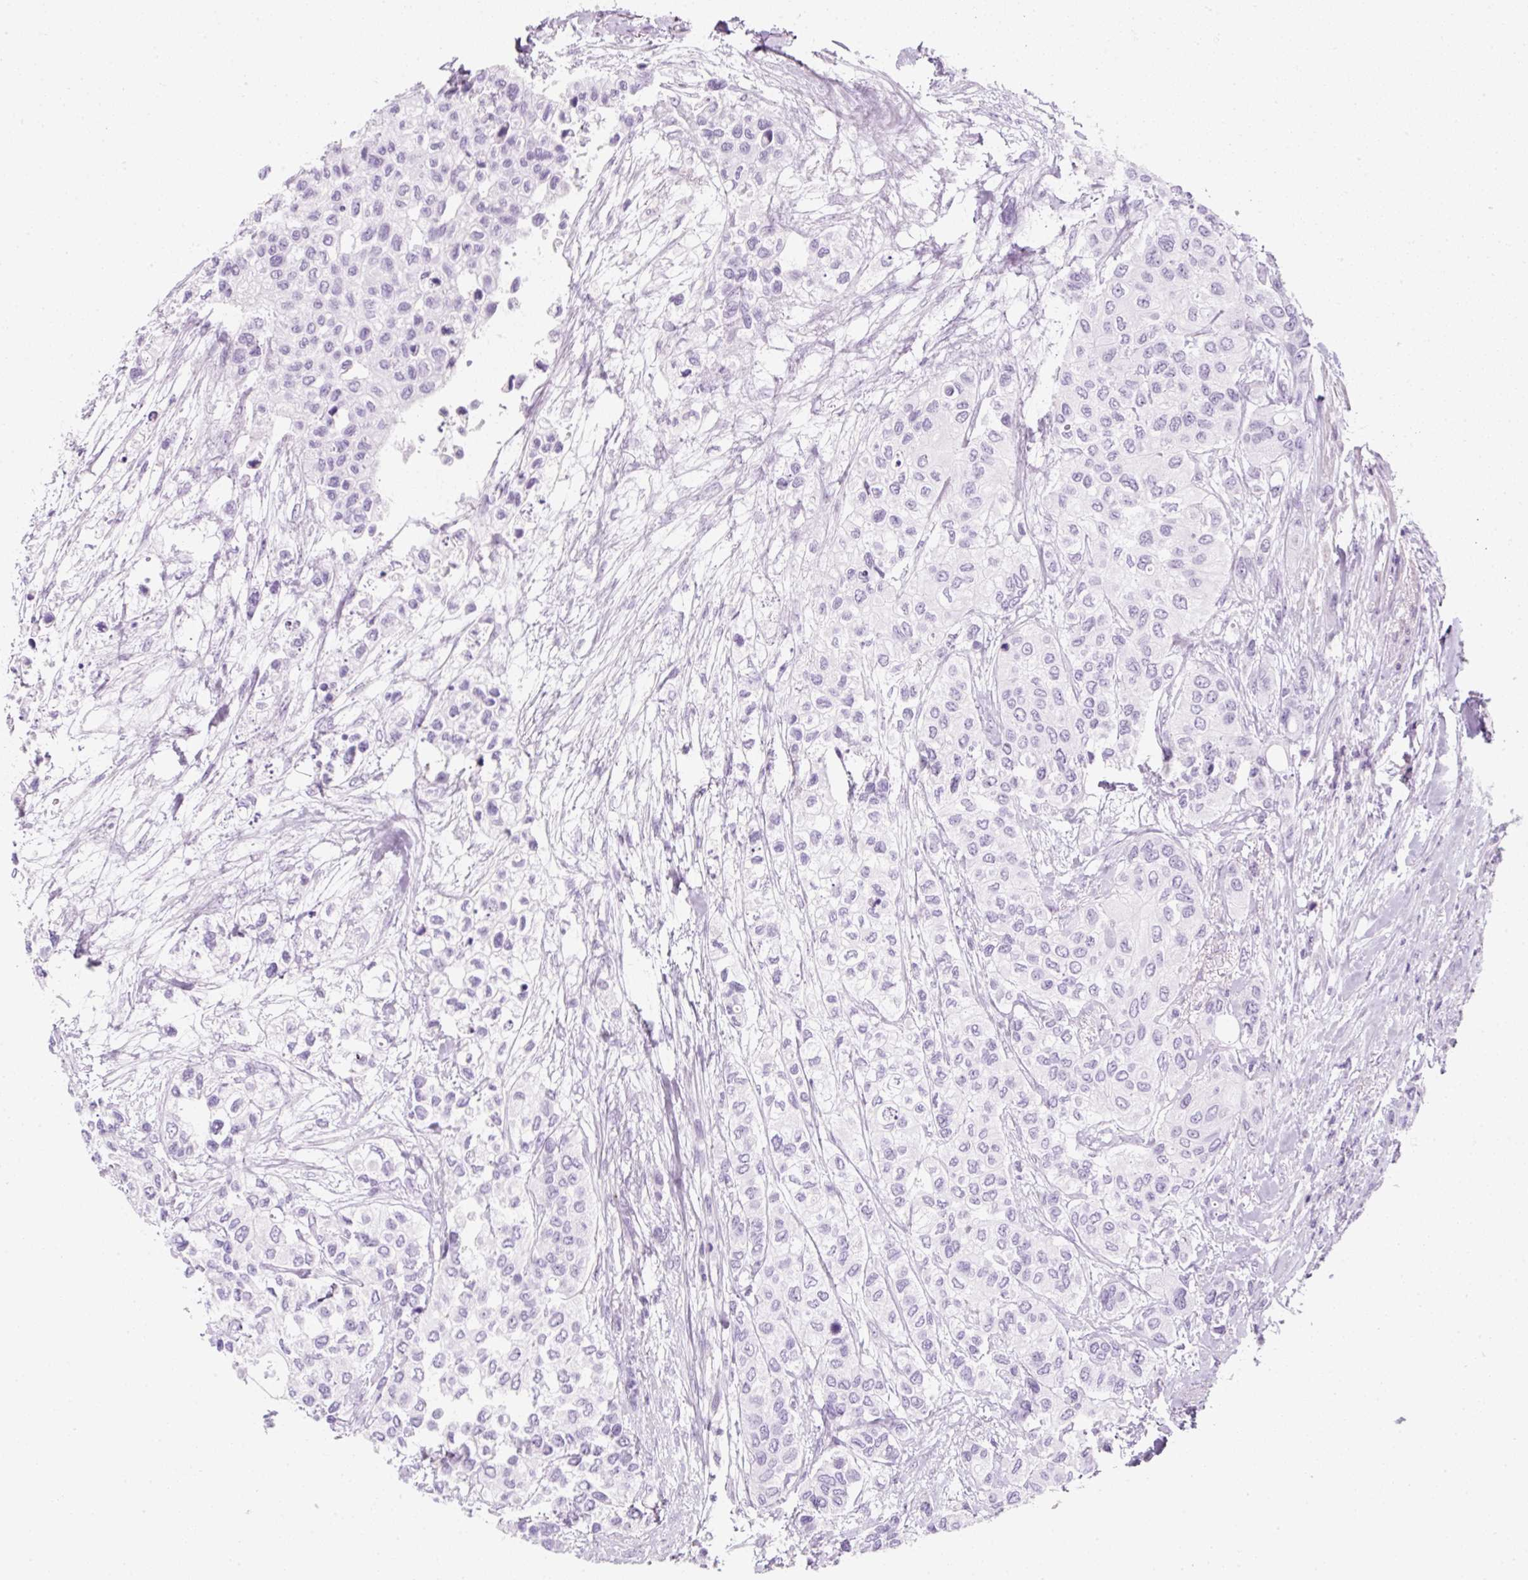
{"staining": {"intensity": "negative", "quantity": "none", "location": "none"}, "tissue": "urothelial cancer", "cell_type": "Tumor cells", "image_type": "cancer", "snomed": [{"axis": "morphology", "description": "Normal tissue, NOS"}, {"axis": "morphology", "description": "Urothelial carcinoma, High grade"}, {"axis": "topography", "description": "Vascular tissue"}, {"axis": "topography", "description": "Urinary bladder"}], "caption": "Human urothelial carcinoma (high-grade) stained for a protein using immunohistochemistry shows no positivity in tumor cells.", "gene": "PF4V1", "patient": {"sex": "female", "age": 56}}